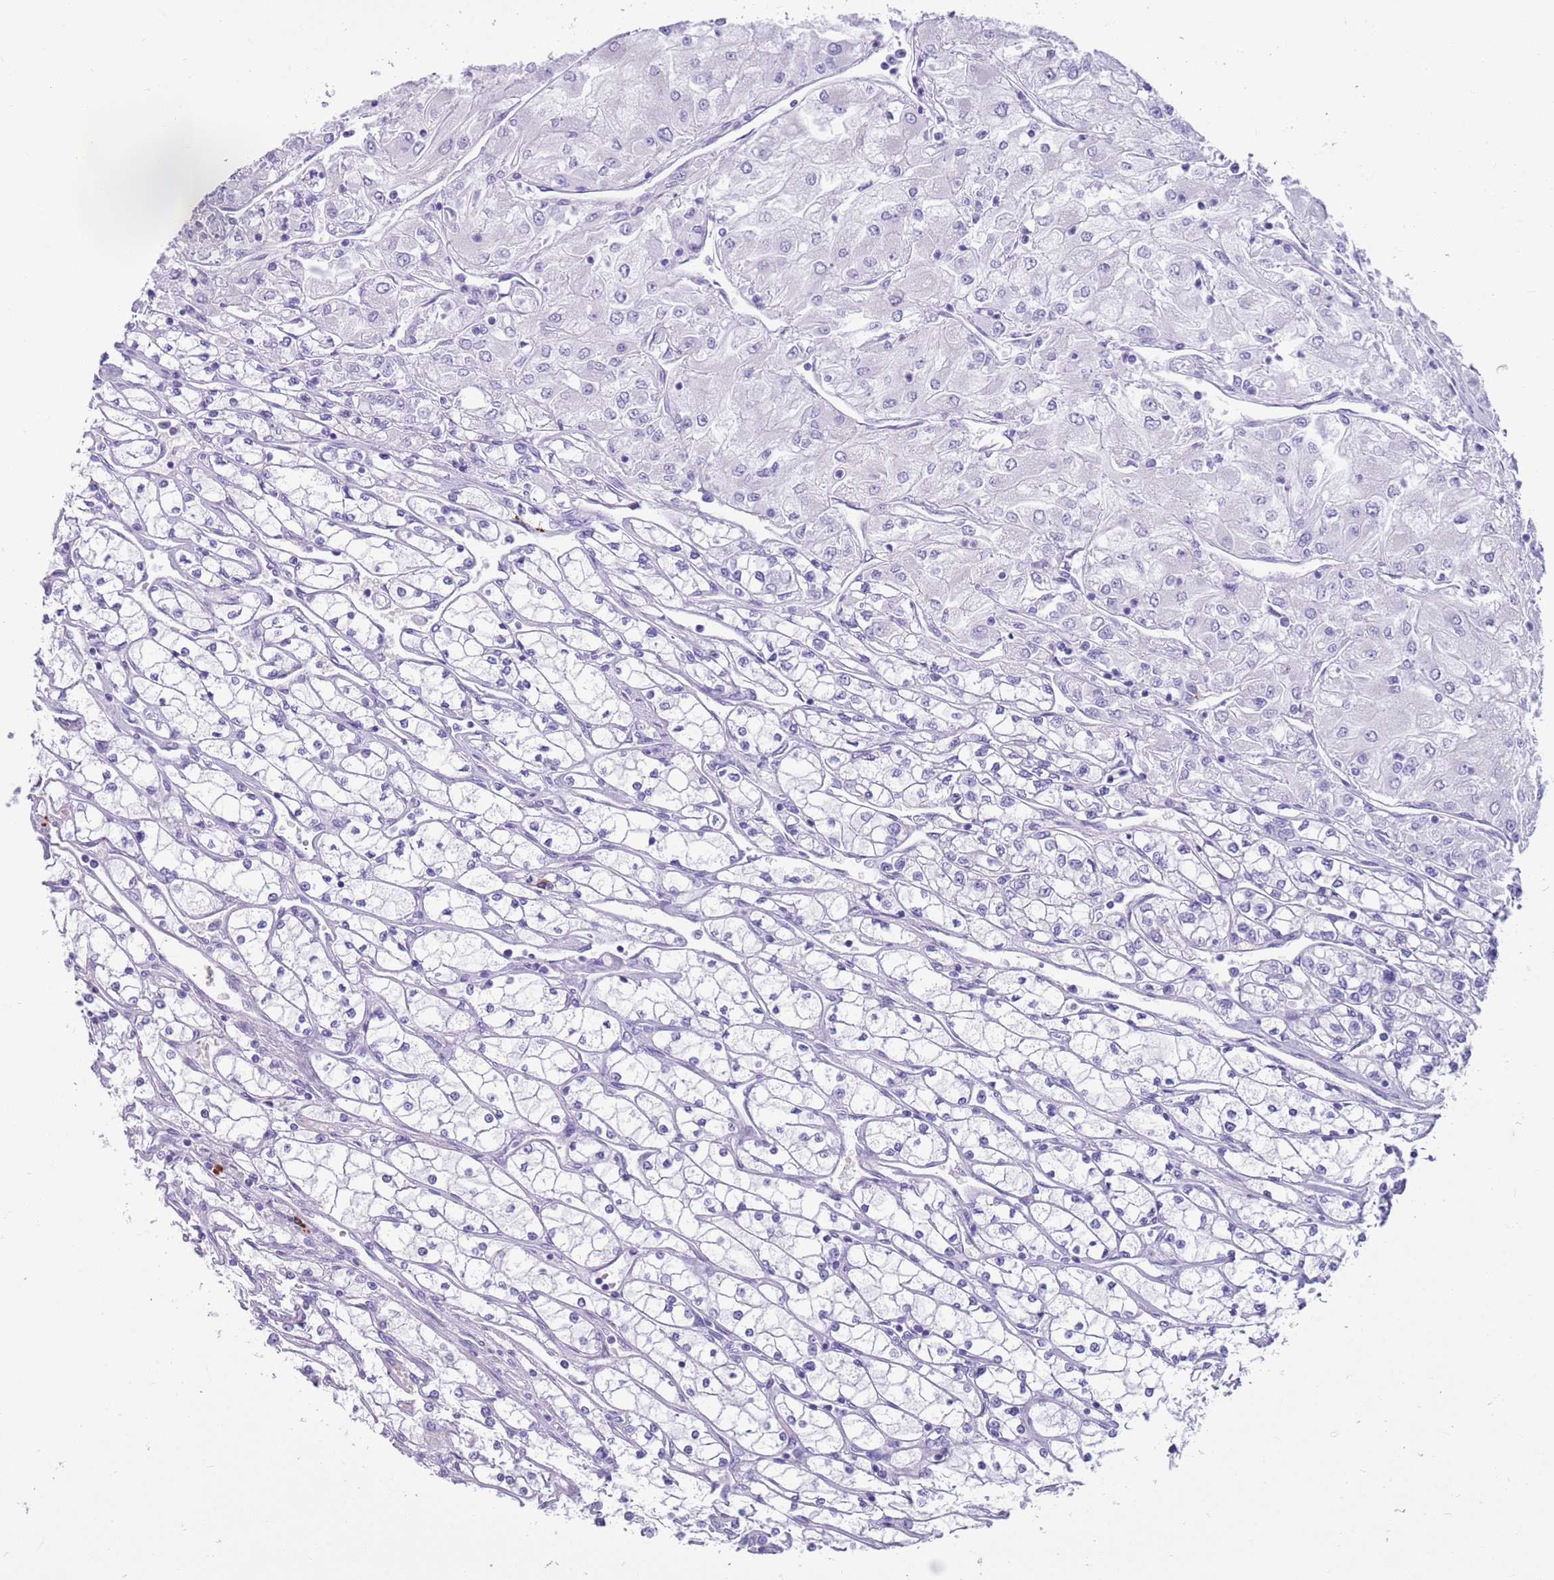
{"staining": {"intensity": "negative", "quantity": "none", "location": "none"}, "tissue": "renal cancer", "cell_type": "Tumor cells", "image_type": "cancer", "snomed": [{"axis": "morphology", "description": "Adenocarcinoma, NOS"}, {"axis": "topography", "description": "Kidney"}], "caption": "An image of human adenocarcinoma (renal) is negative for staining in tumor cells. Brightfield microscopy of immunohistochemistry (IHC) stained with DAB (3,3'-diaminobenzidine) (brown) and hematoxylin (blue), captured at high magnification.", "gene": "LY6G5B", "patient": {"sex": "male", "age": 80}}